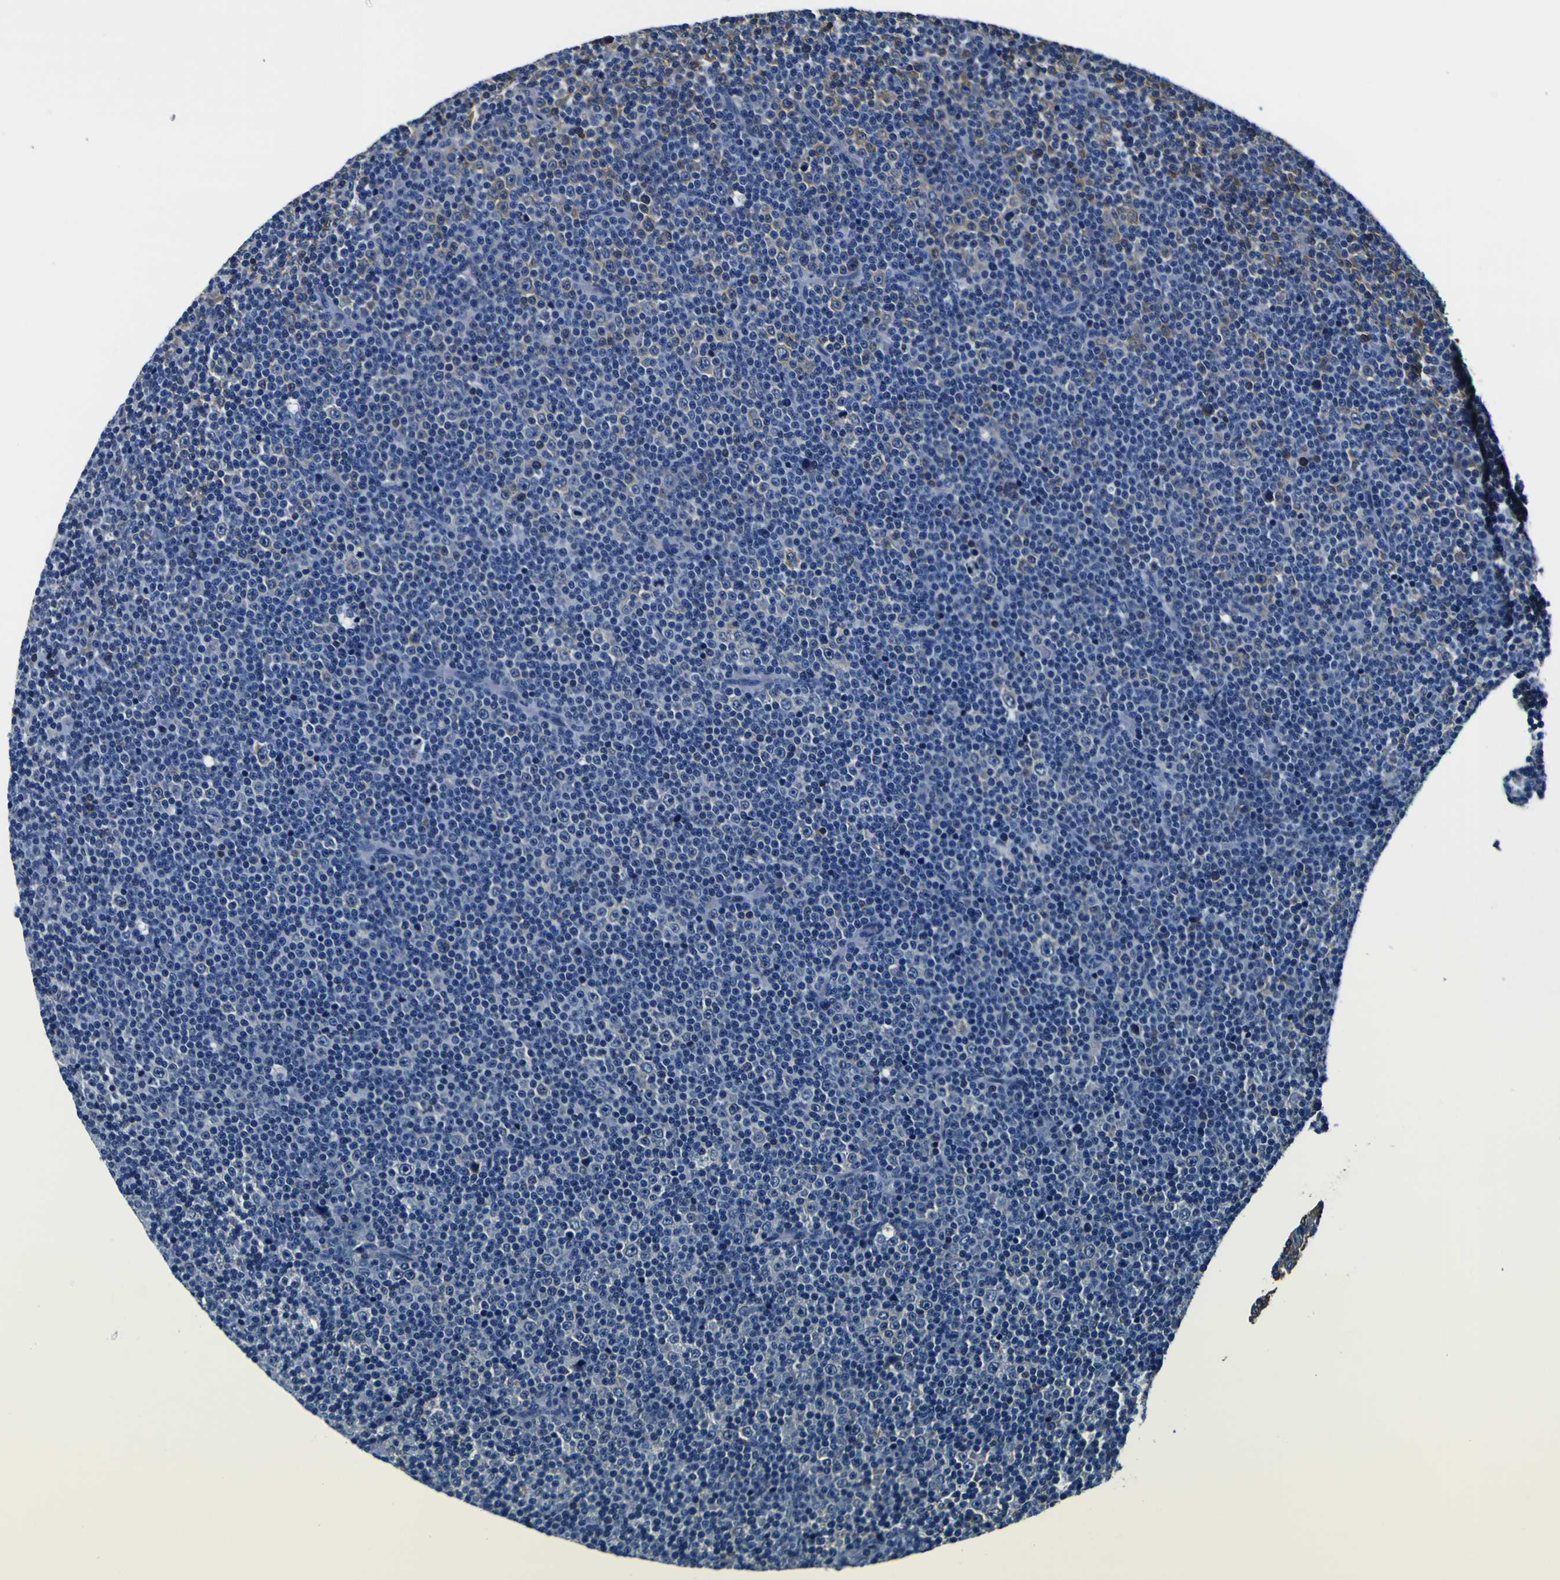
{"staining": {"intensity": "negative", "quantity": "none", "location": "none"}, "tissue": "lymphoma", "cell_type": "Tumor cells", "image_type": "cancer", "snomed": [{"axis": "morphology", "description": "Malignant lymphoma, non-Hodgkin's type, Low grade"}, {"axis": "topography", "description": "Lymph node"}], "caption": "Human lymphoma stained for a protein using IHC displays no positivity in tumor cells.", "gene": "TUBA1B", "patient": {"sex": "female", "age": 67}}